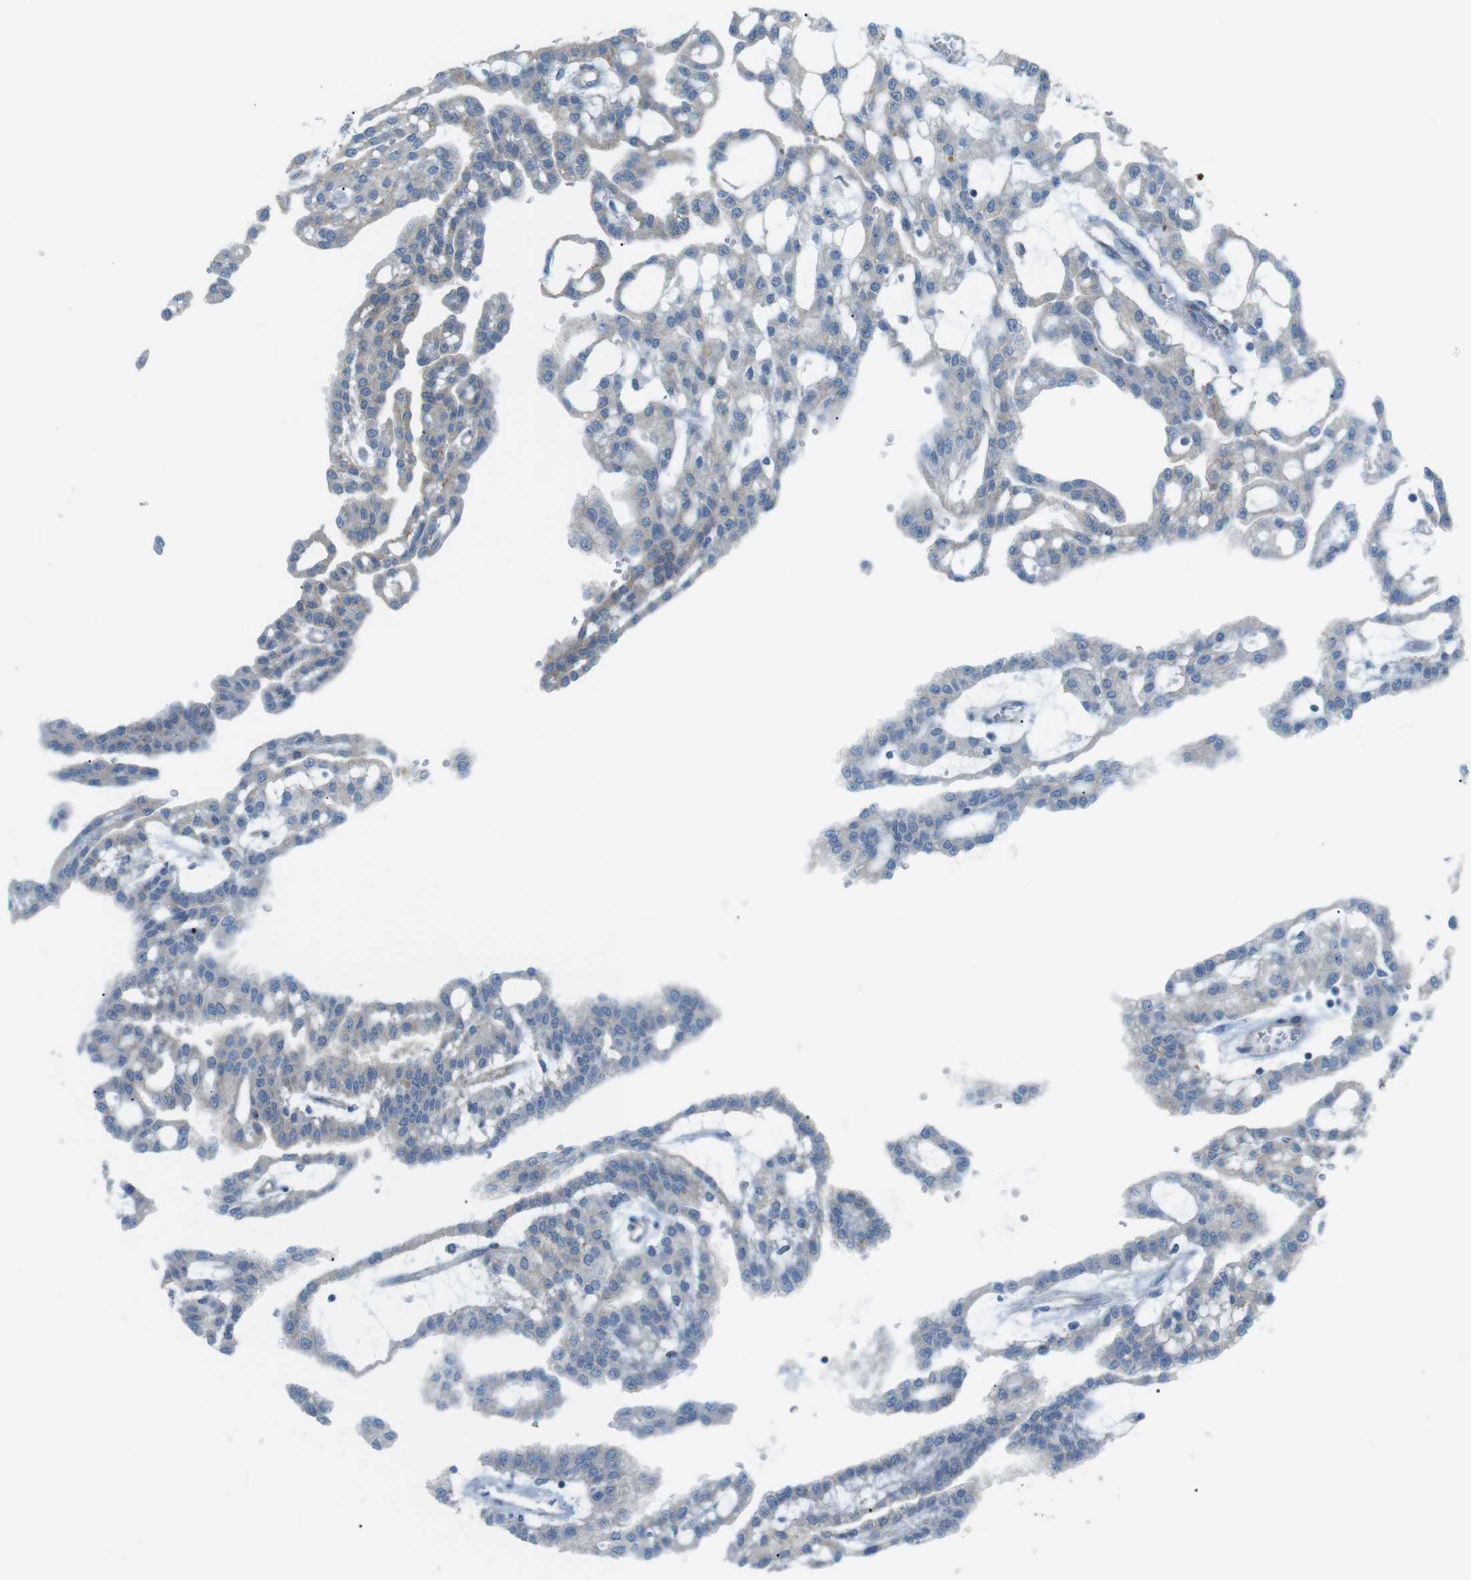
{"staining": {"intensity": "negative", "quantity": "none", "location": "none"}, "tissue": "renal cancer", "cell_type": "Tumor cells", "image_type": "cancer", "snomed": [{"axis": "morphology", "description": "Adenocarcinoma, NOS"}, {"axis": "topography", "description": "Kidney"}], "caption": "Protein analysis of renal cancer (adenocarcinoma) displays no significant staining in tumor cells.", "gene": "VAMP1", "patient": {"sex": "male", "age": 63}}